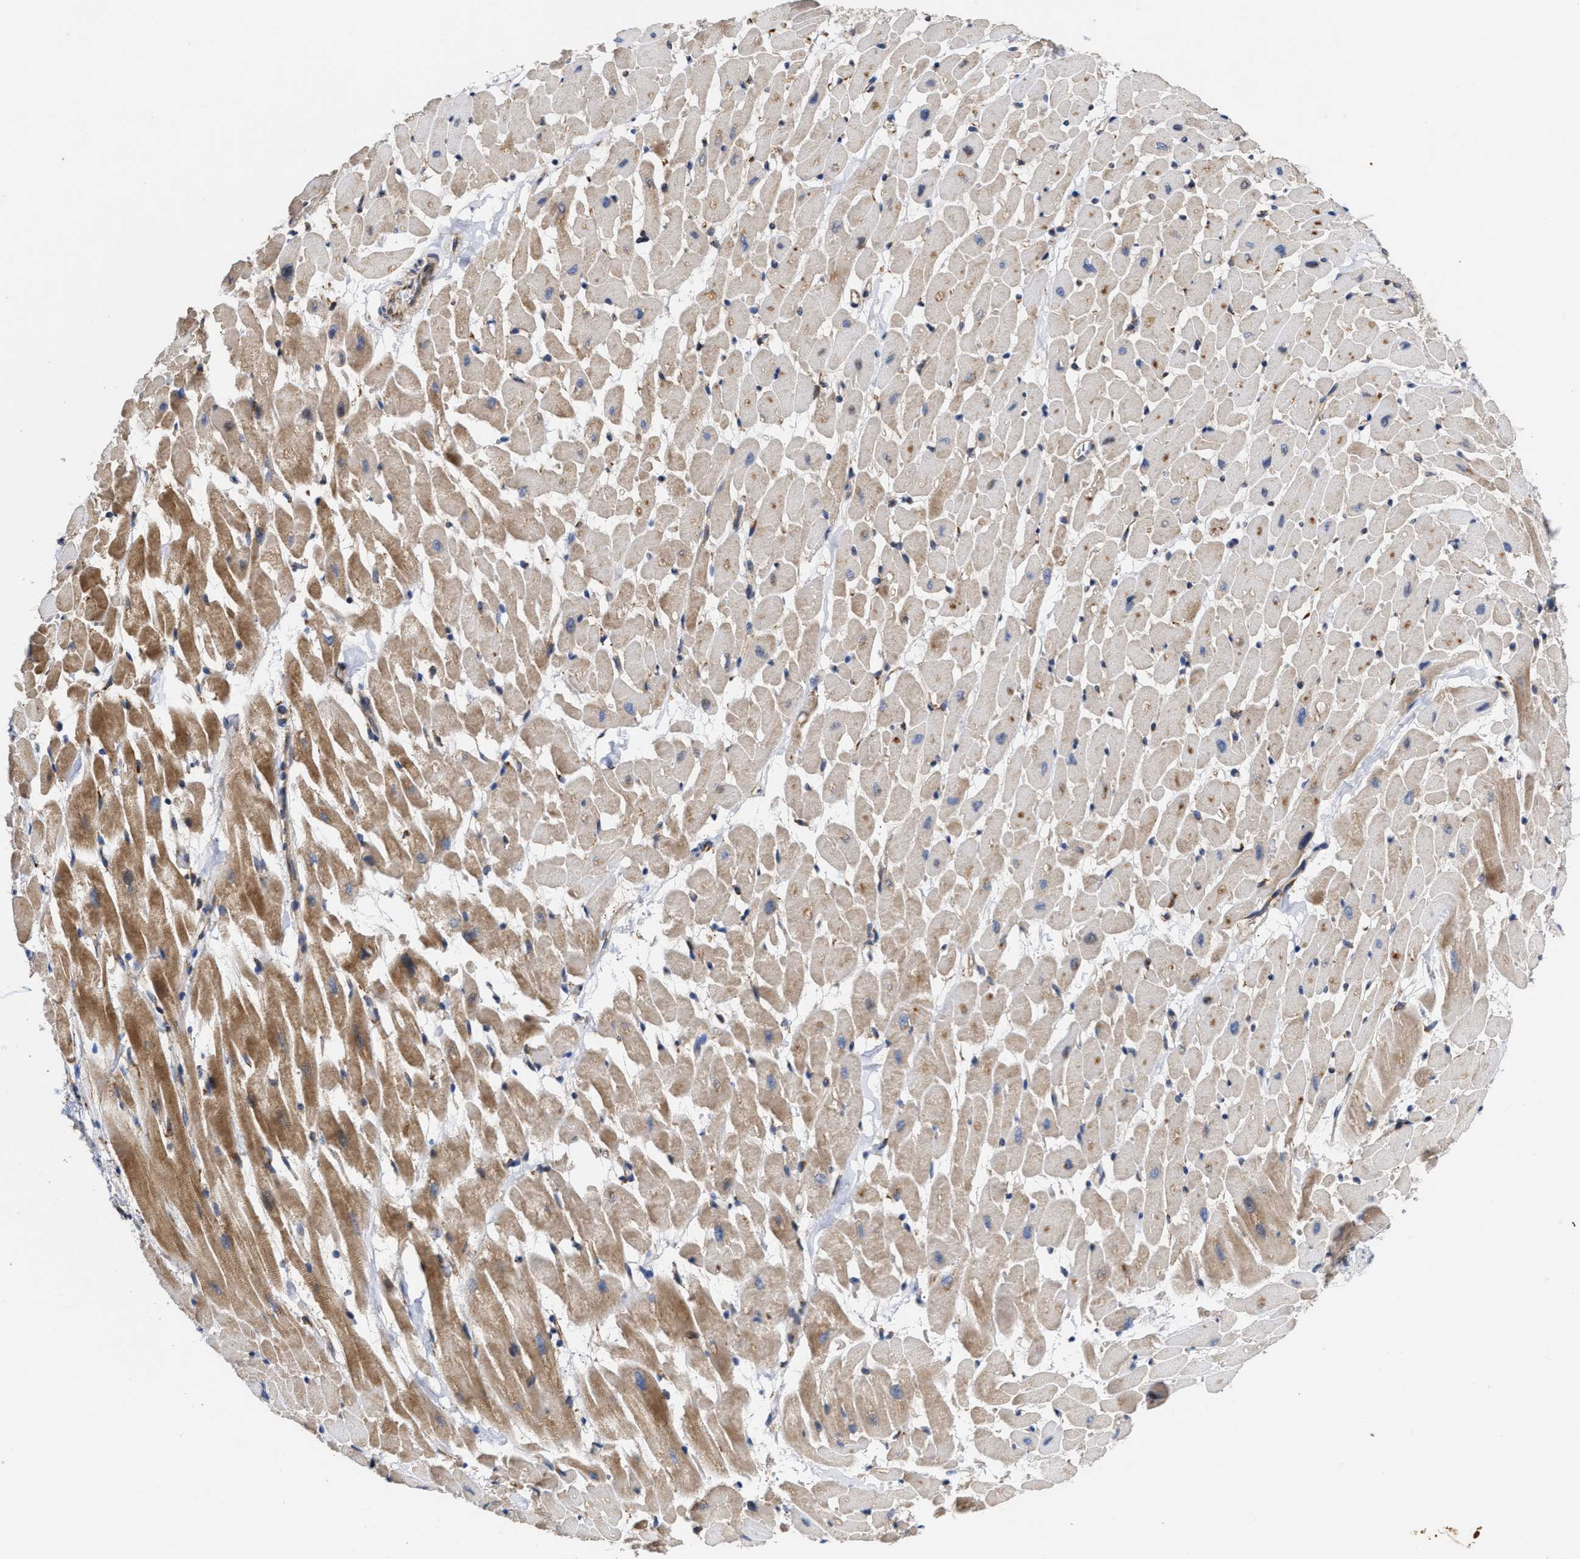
{"staining": {"intensity": "moderate", "quantity": ">75%", "location": "cytoplasmic/membranous"}, "tissue": "heart muscle", "cell_type": "Cardiomyocytes", "image_type": "normal", "snomed": [{"axis": "morphology", "description": "Normal tissue, NOS"}, {"axis": "topography", "description": "Heart"}], "caption": "Moderate cytoplasmic/membranous expression is present in about >75% of cardiomyocytes in benign heart muscle.", "gene": "MALSU1", "patient": {"sex": "male", "age": 45}}